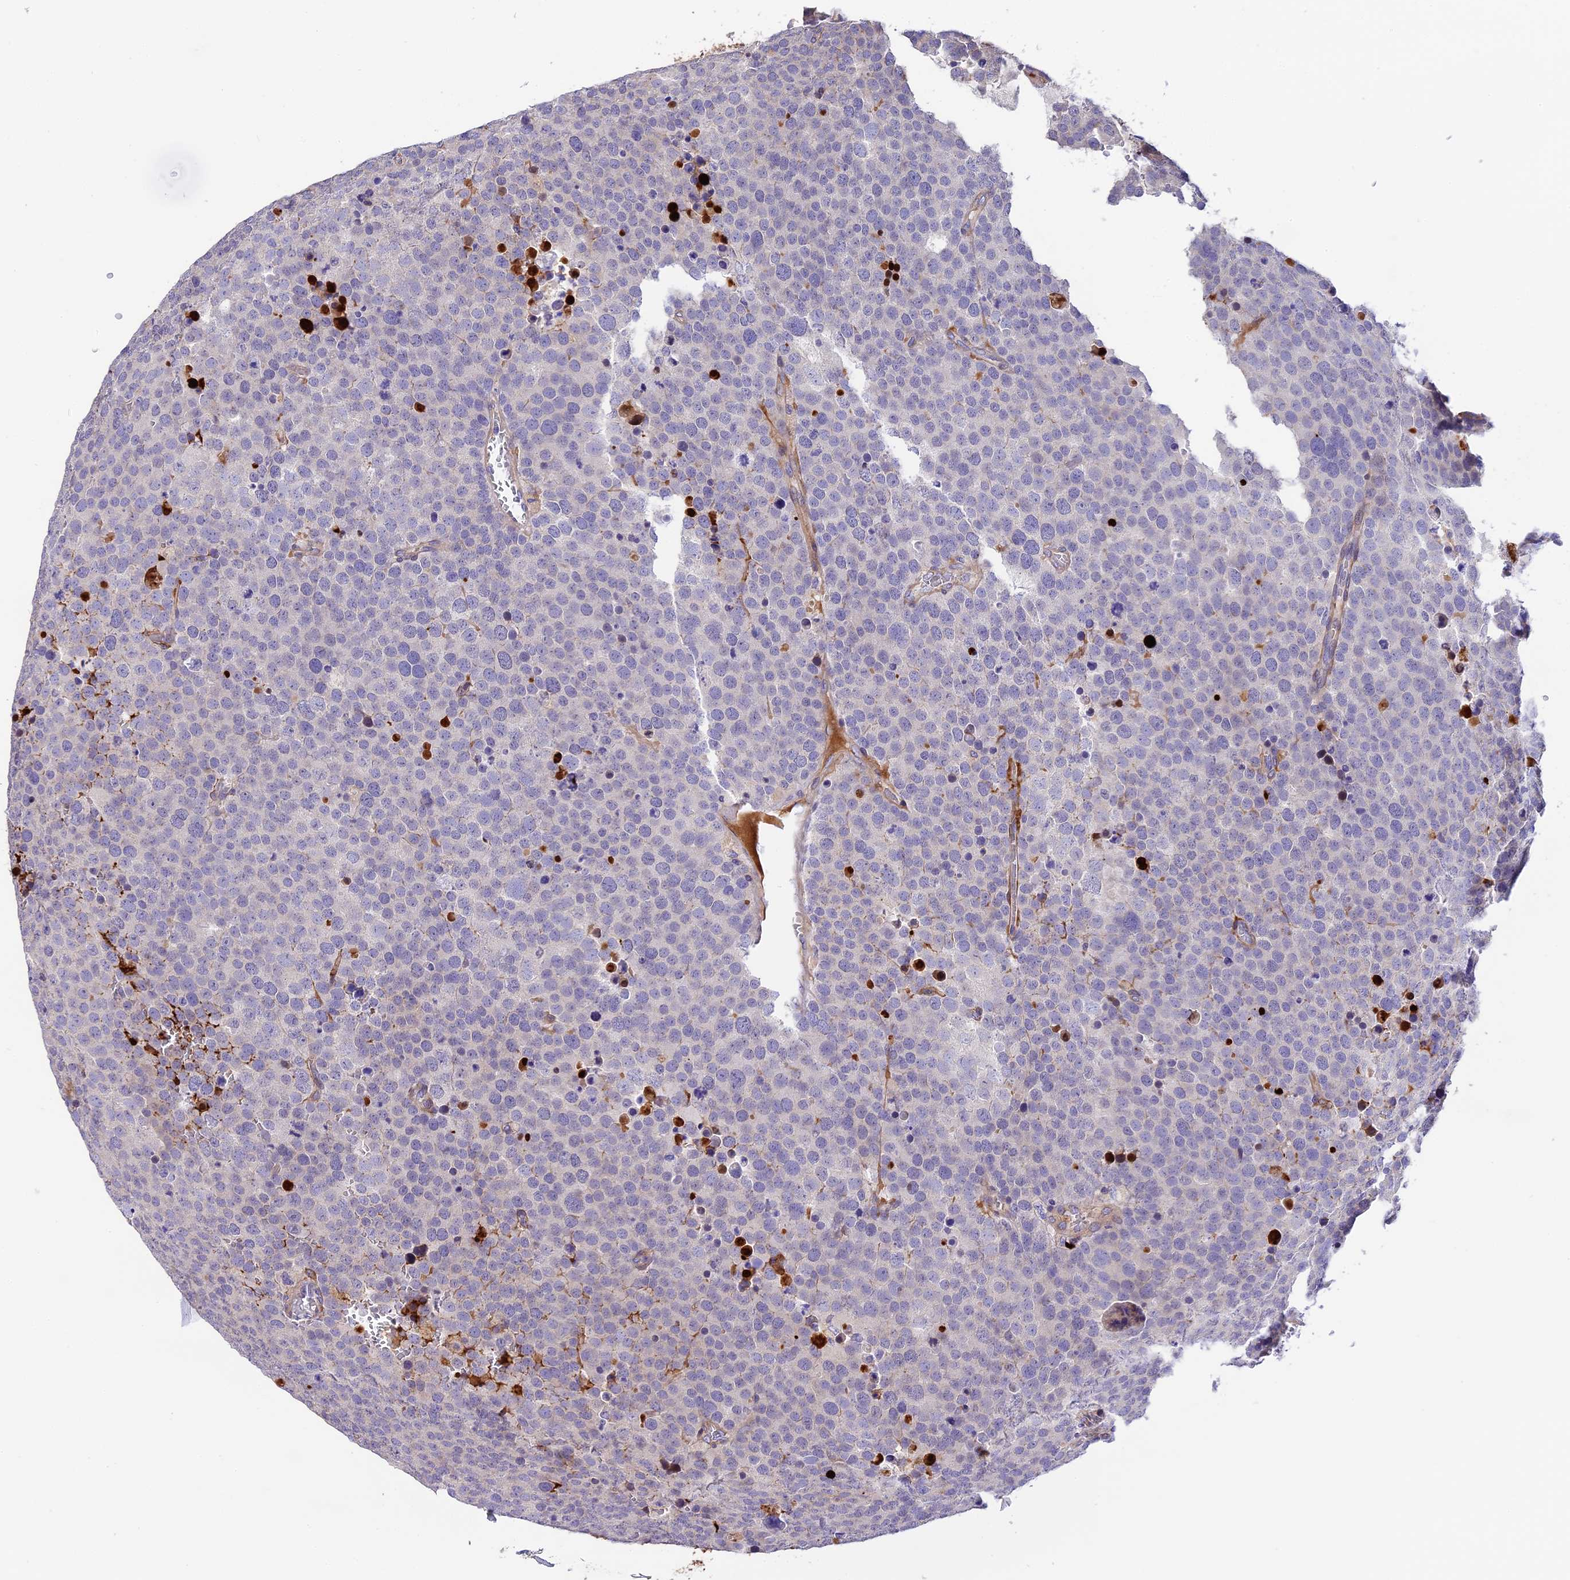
{"staining": {"intensity": "negative", "quantity": "none", "location": "none"}, "tissue": "testis cancer", "cell_type": "Tumor cells", "image_type": "cancer", "snomed": [{"axis": "morphology", "description": "Seminoma, NOS"}, {"axis": "topography", "description": "Testis"}], "caption": "Testis seminoma was stained to show a protein in brown. There is no significant expression in tumor cells.", "gene": "MAP3K7CL", "patient": {"sex": "male", "age": 71}}